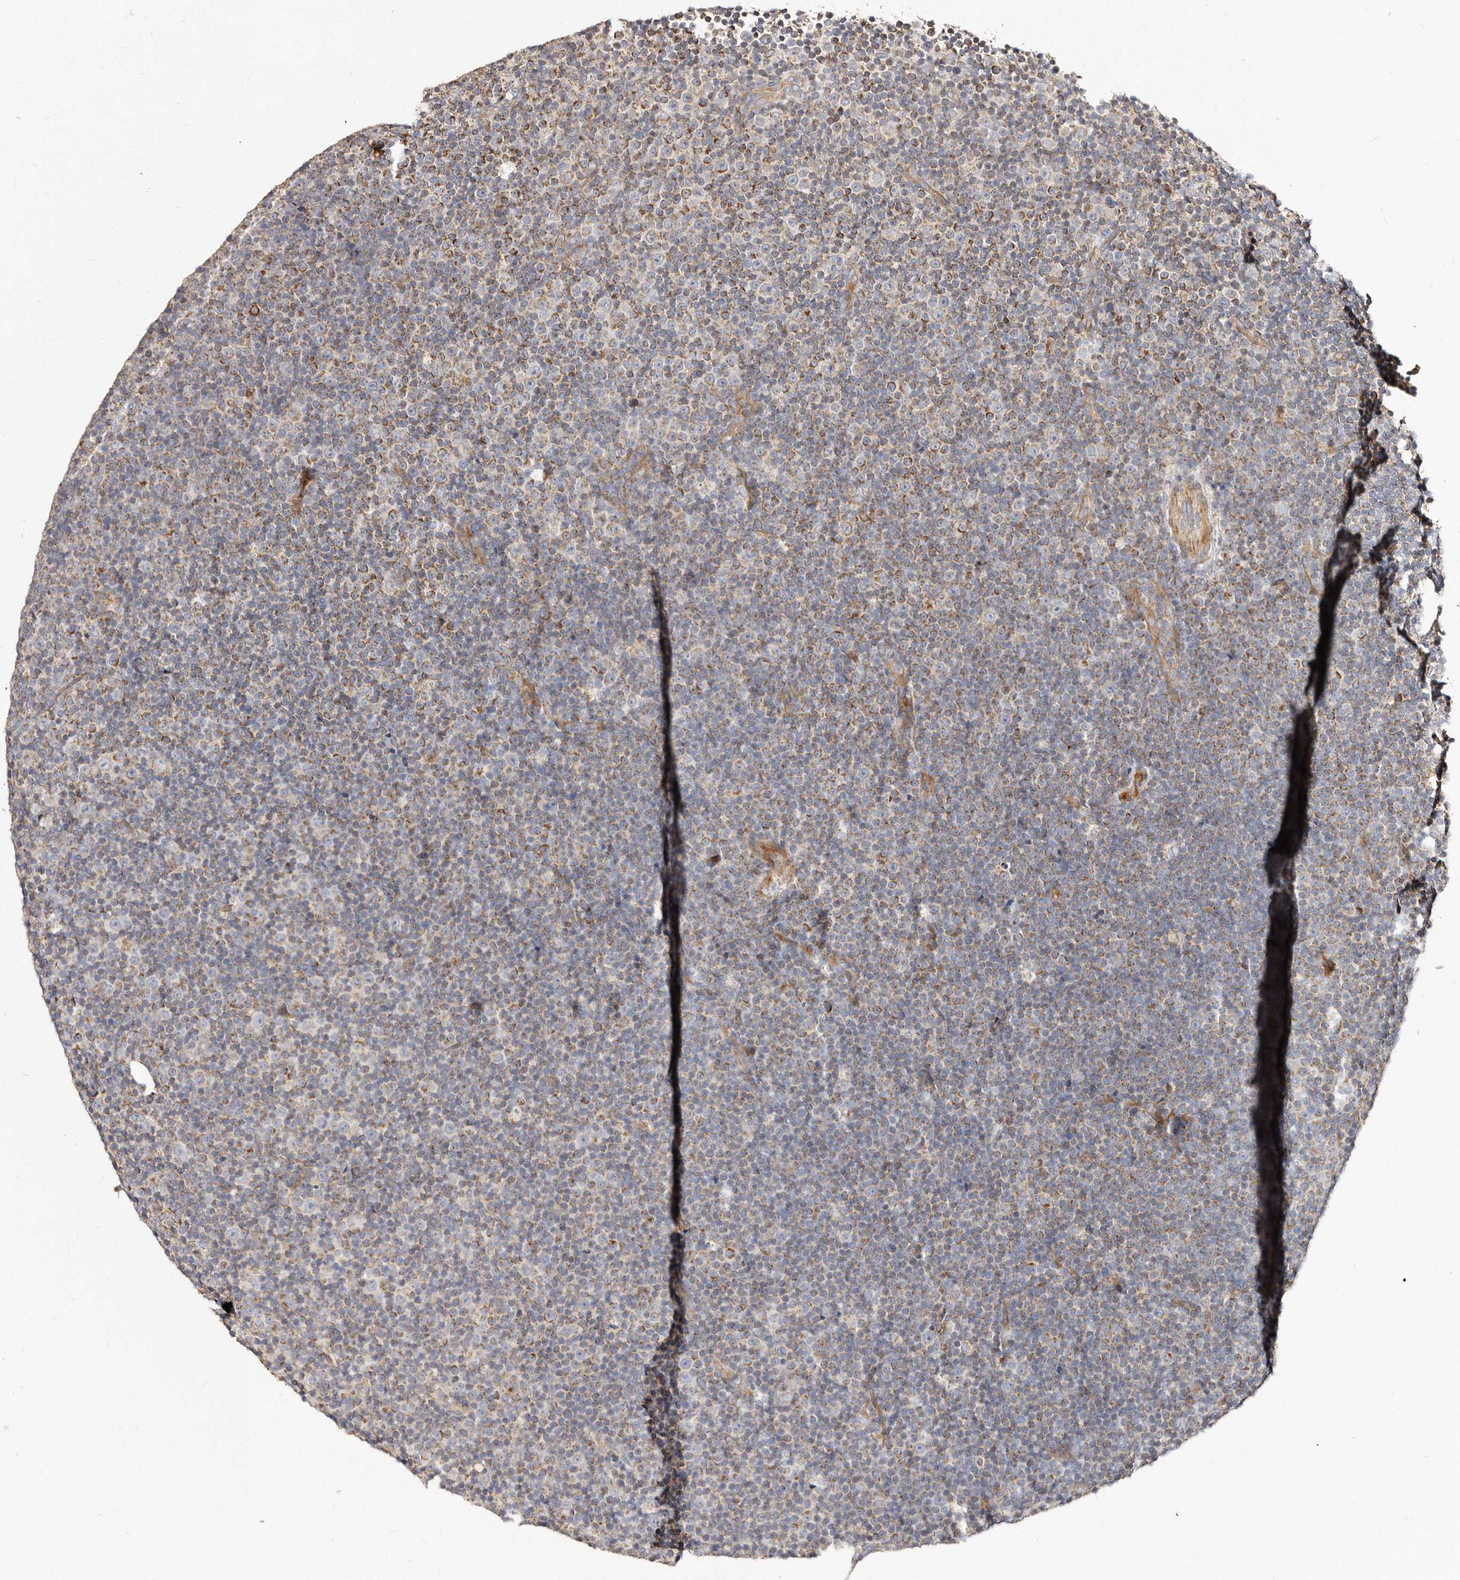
{"staining": {"intensity": "moderate", "quantity": "<25%", "location": "cytoplasmic/membranous"}, "tissue": "lymphoma", "cell_type": "Tumor cells", "image_type": "cancer", "snomed": [{"axis": "morphology", "description": "Malignant lymphoma, non-Hodgkin's type, Low grade"}, {"axis": "topography", "description": "Lymph node"}], "caption": "IHC (DAB) staining of lymphoma demonstrates moderate cytoplasmic/membranous protein expression in approximately <25% of tumor cells. The protein is stained brown, and the nuclei are stained in blue (DAB (3,3'-diaminobenzidine) IHC with brightfield microscopy, high magnification).", "gene": "BAIAP2L1", "patient": {"sex": "female", "age": 67}}